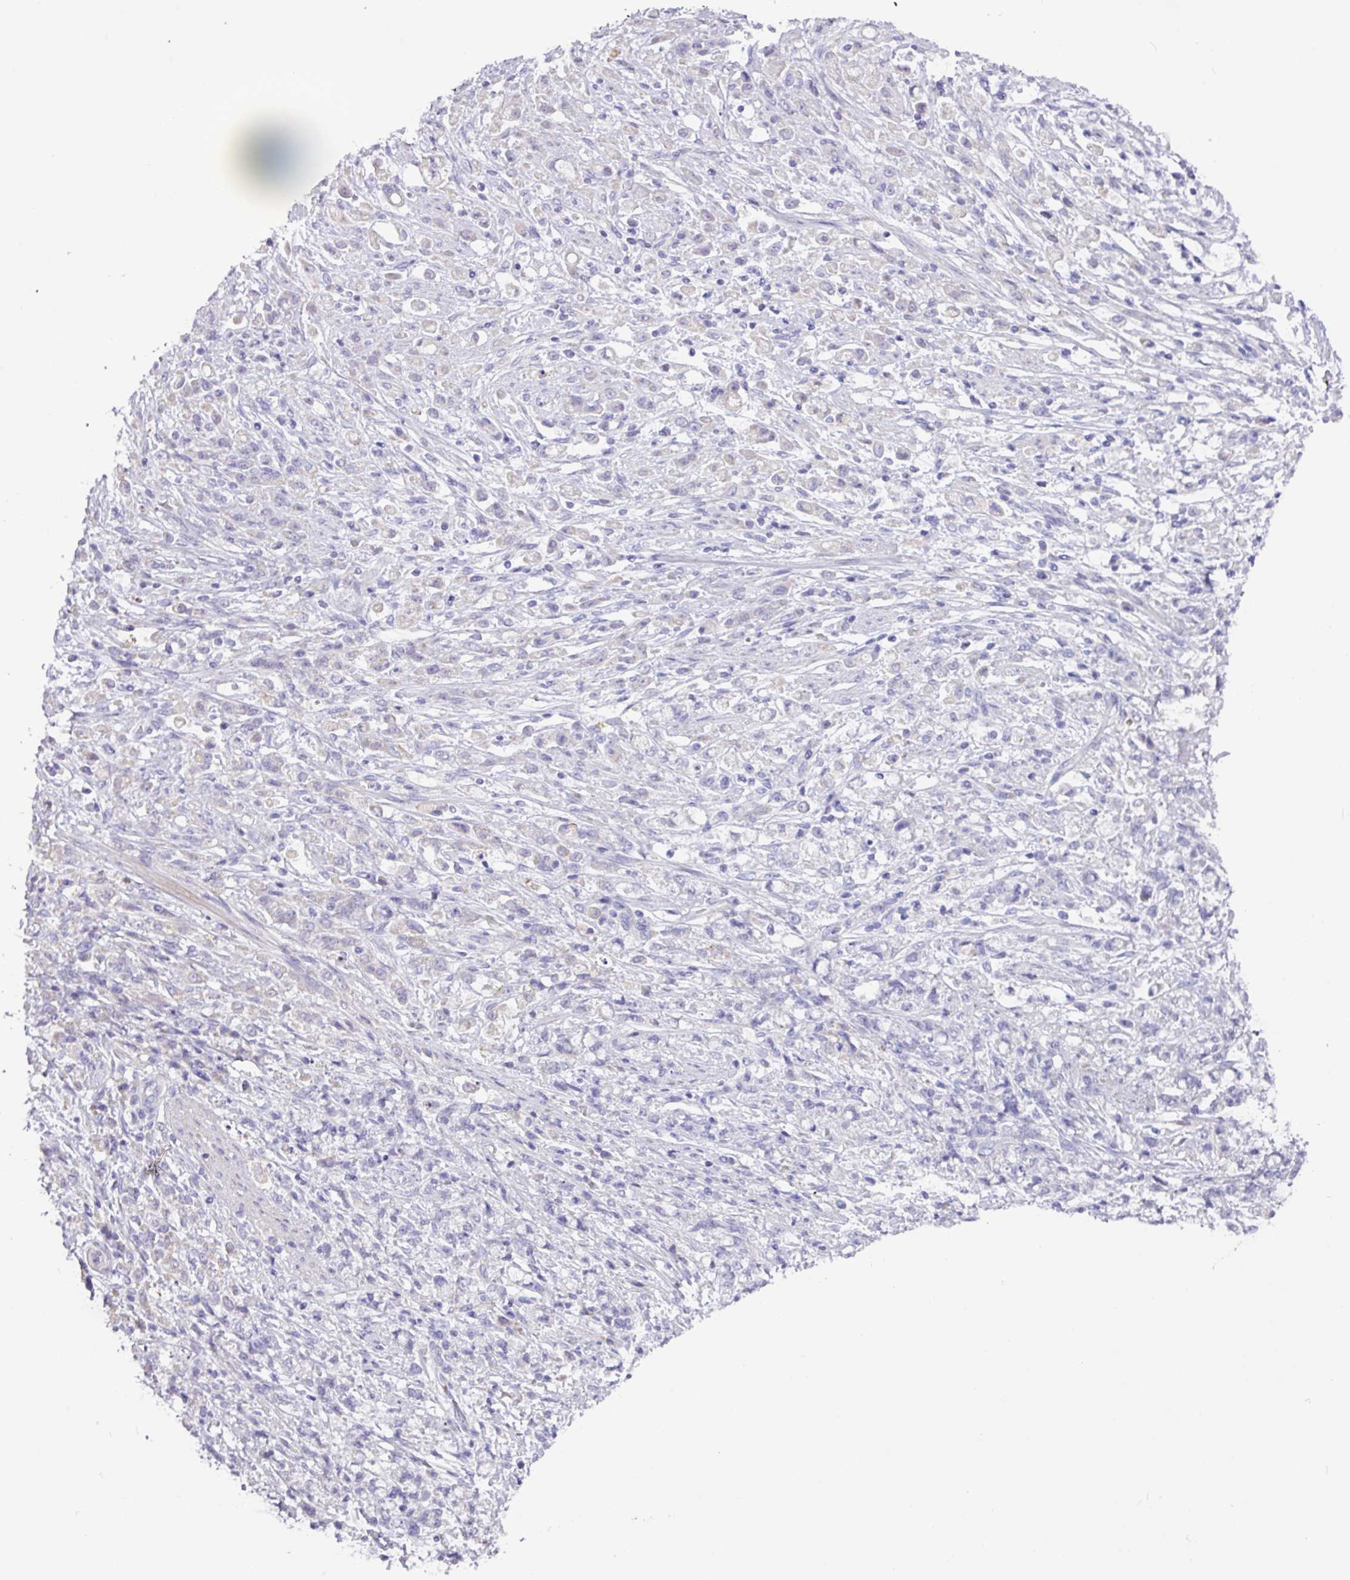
{"staining": {"intensity": "negative", "quantity": "none", "location": "none"}, "tissue": "stomach cancer", "cell_type": "Tumor cells", "image_type": "cancer", "snomed": [{"axis": "morphology", "description": "Adenocarcinoma, NOS"}, {"axis": "topography", "description": "Stomach"}], "caption": "Immunohistochemical staining of stomach cancer reveals no significant positivity in tumor cells. Nuclei are stained in blue.", "gene": "RGS16", "patient": {"sex": "female", "age": 60}}